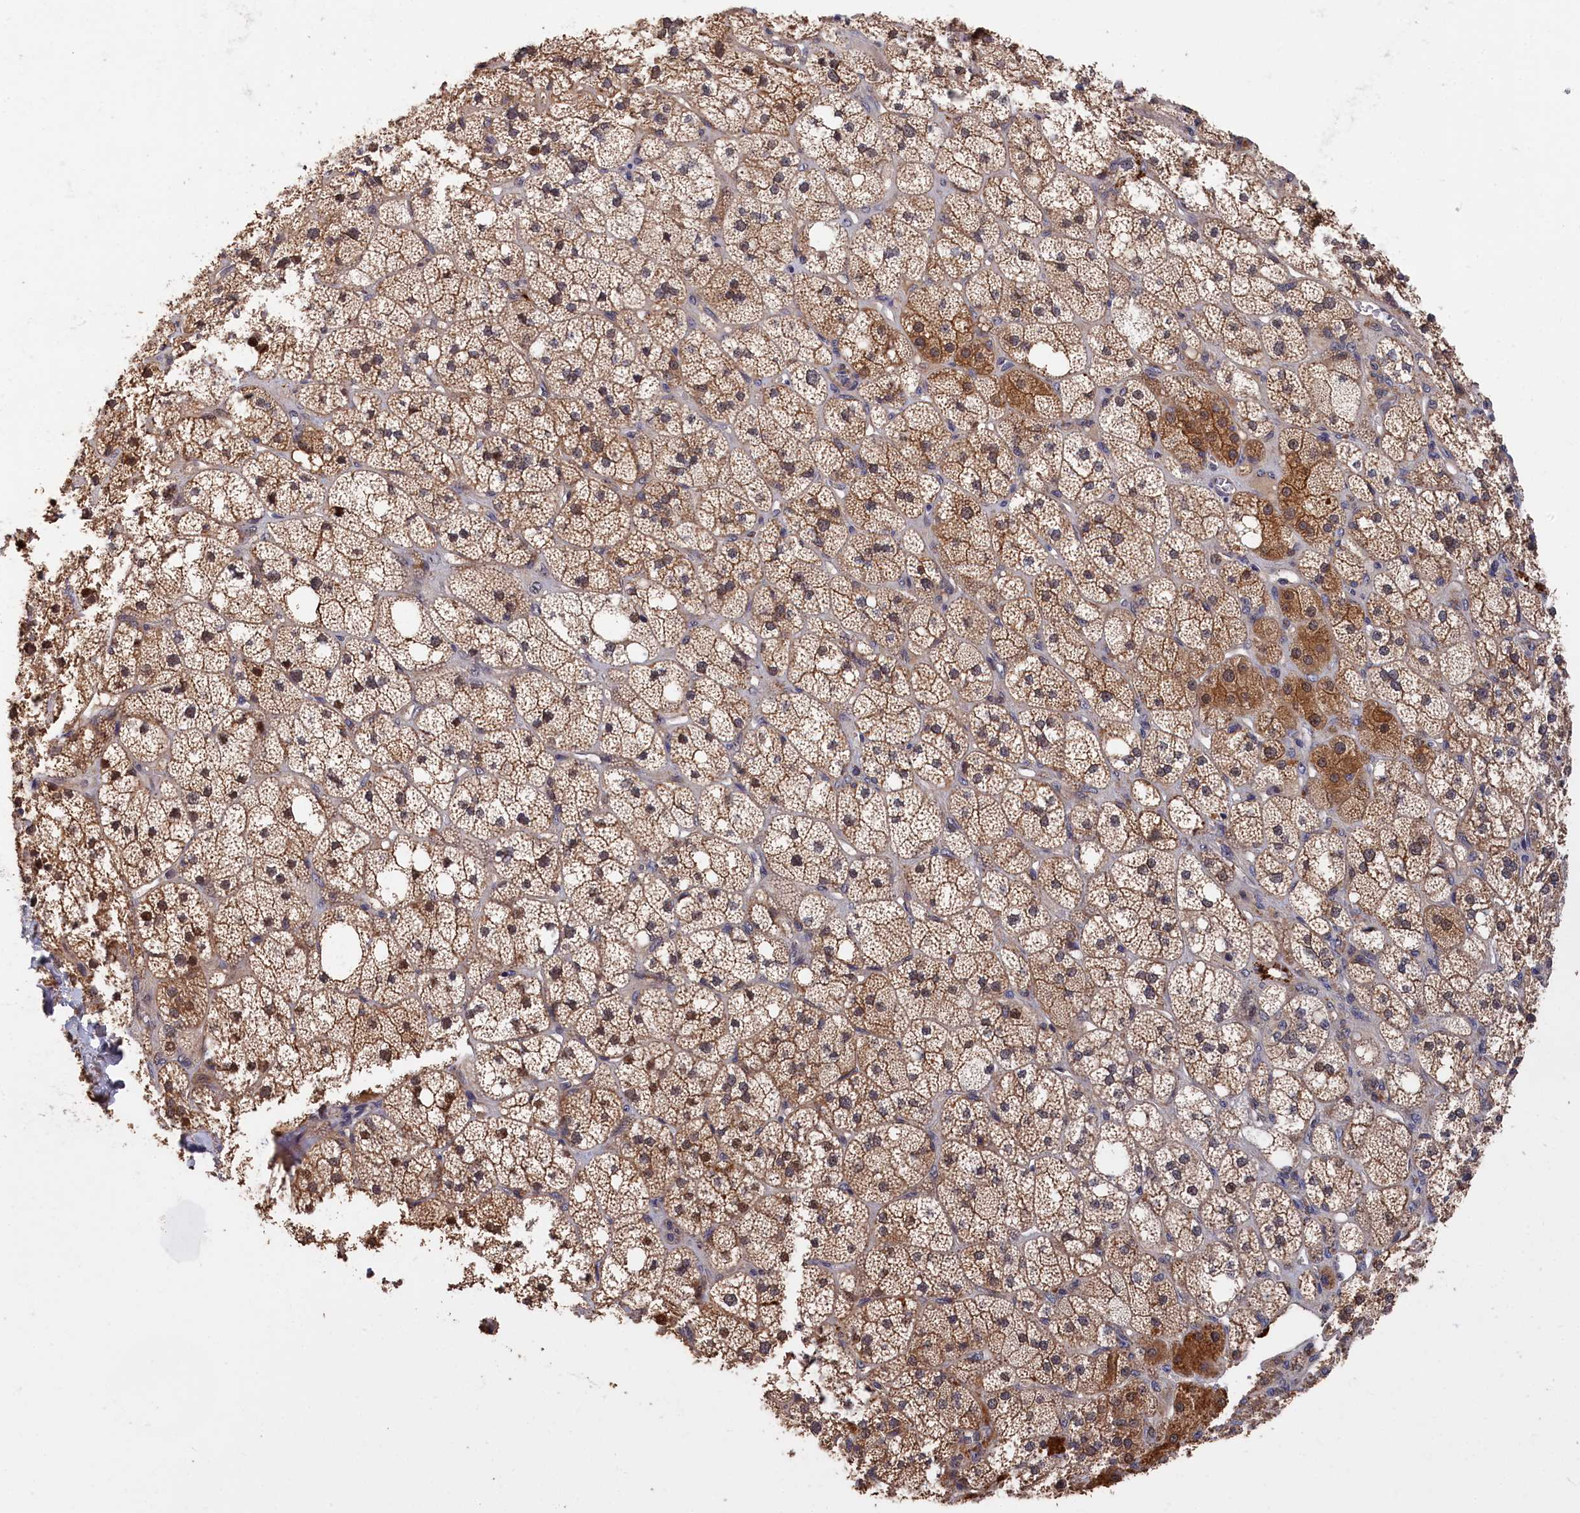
{"staining": {"intensity": "moderate", "quantity": "25%-75%", "location": "cytoplasmic/membranous,nuclear"}, "tissue": "adrenal gland", "cell_type": "Glandular cells", "image_type": "normal", "snomed": [{"axis": "morphology", "description": "Normal tissue, NOS"}, {"axis": "topography", "description": "Adrenal gland"}], "caption": "Protein expression analysis of unremarkable human adrenal gland reveals moderate cytoplasmic/membranous,nuclear expression in about 25%-75% of glandular cells. Immunohistochemistry (ihc) stains the protein of interest in brown and the nuclei are stained blue.", "gene": "RMI2", "patient": {"sex": "male", "age": 61}}